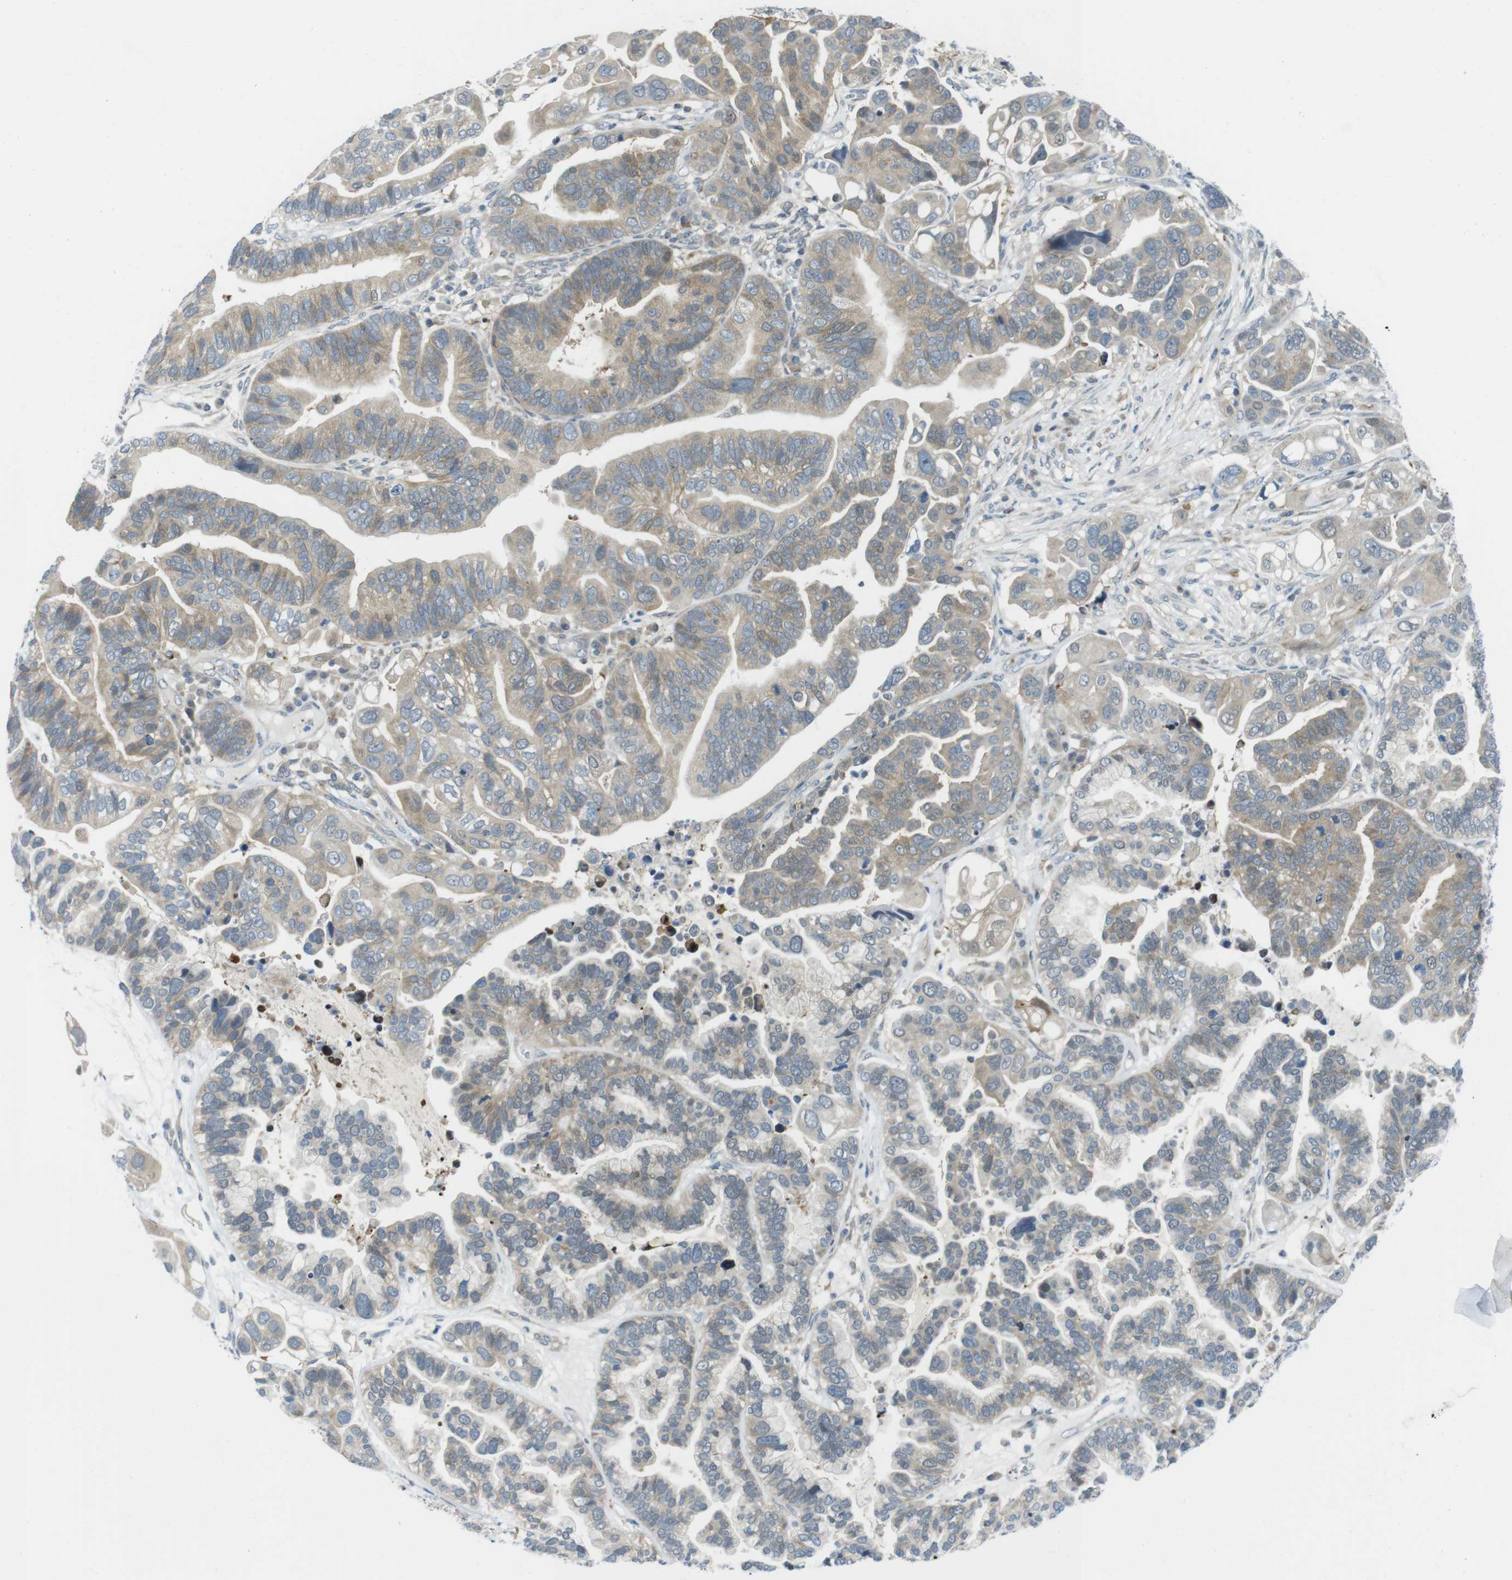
{"staining": {"intensity": "moderate", "quantity": ">75%", "location": "cytoplasmic/membranous"}, "tissue": "ovarian cancer", "cell_type": "Tumor cells", "image_type": "cancer", "snomed": [{"axis": "morphology", "description": "Cystadenocarcinoma, serous, NOS"}, {"axis": "topography", "description": "Ovary"}], "caption": "Immunohistochemistry of ovarian cancer displays medium levels of moderate cytoplasmic/membranous staining in approximately >75% of tumor cells.", "gene": "CASP2", "patient": {"sex": "female", "age": 56}}